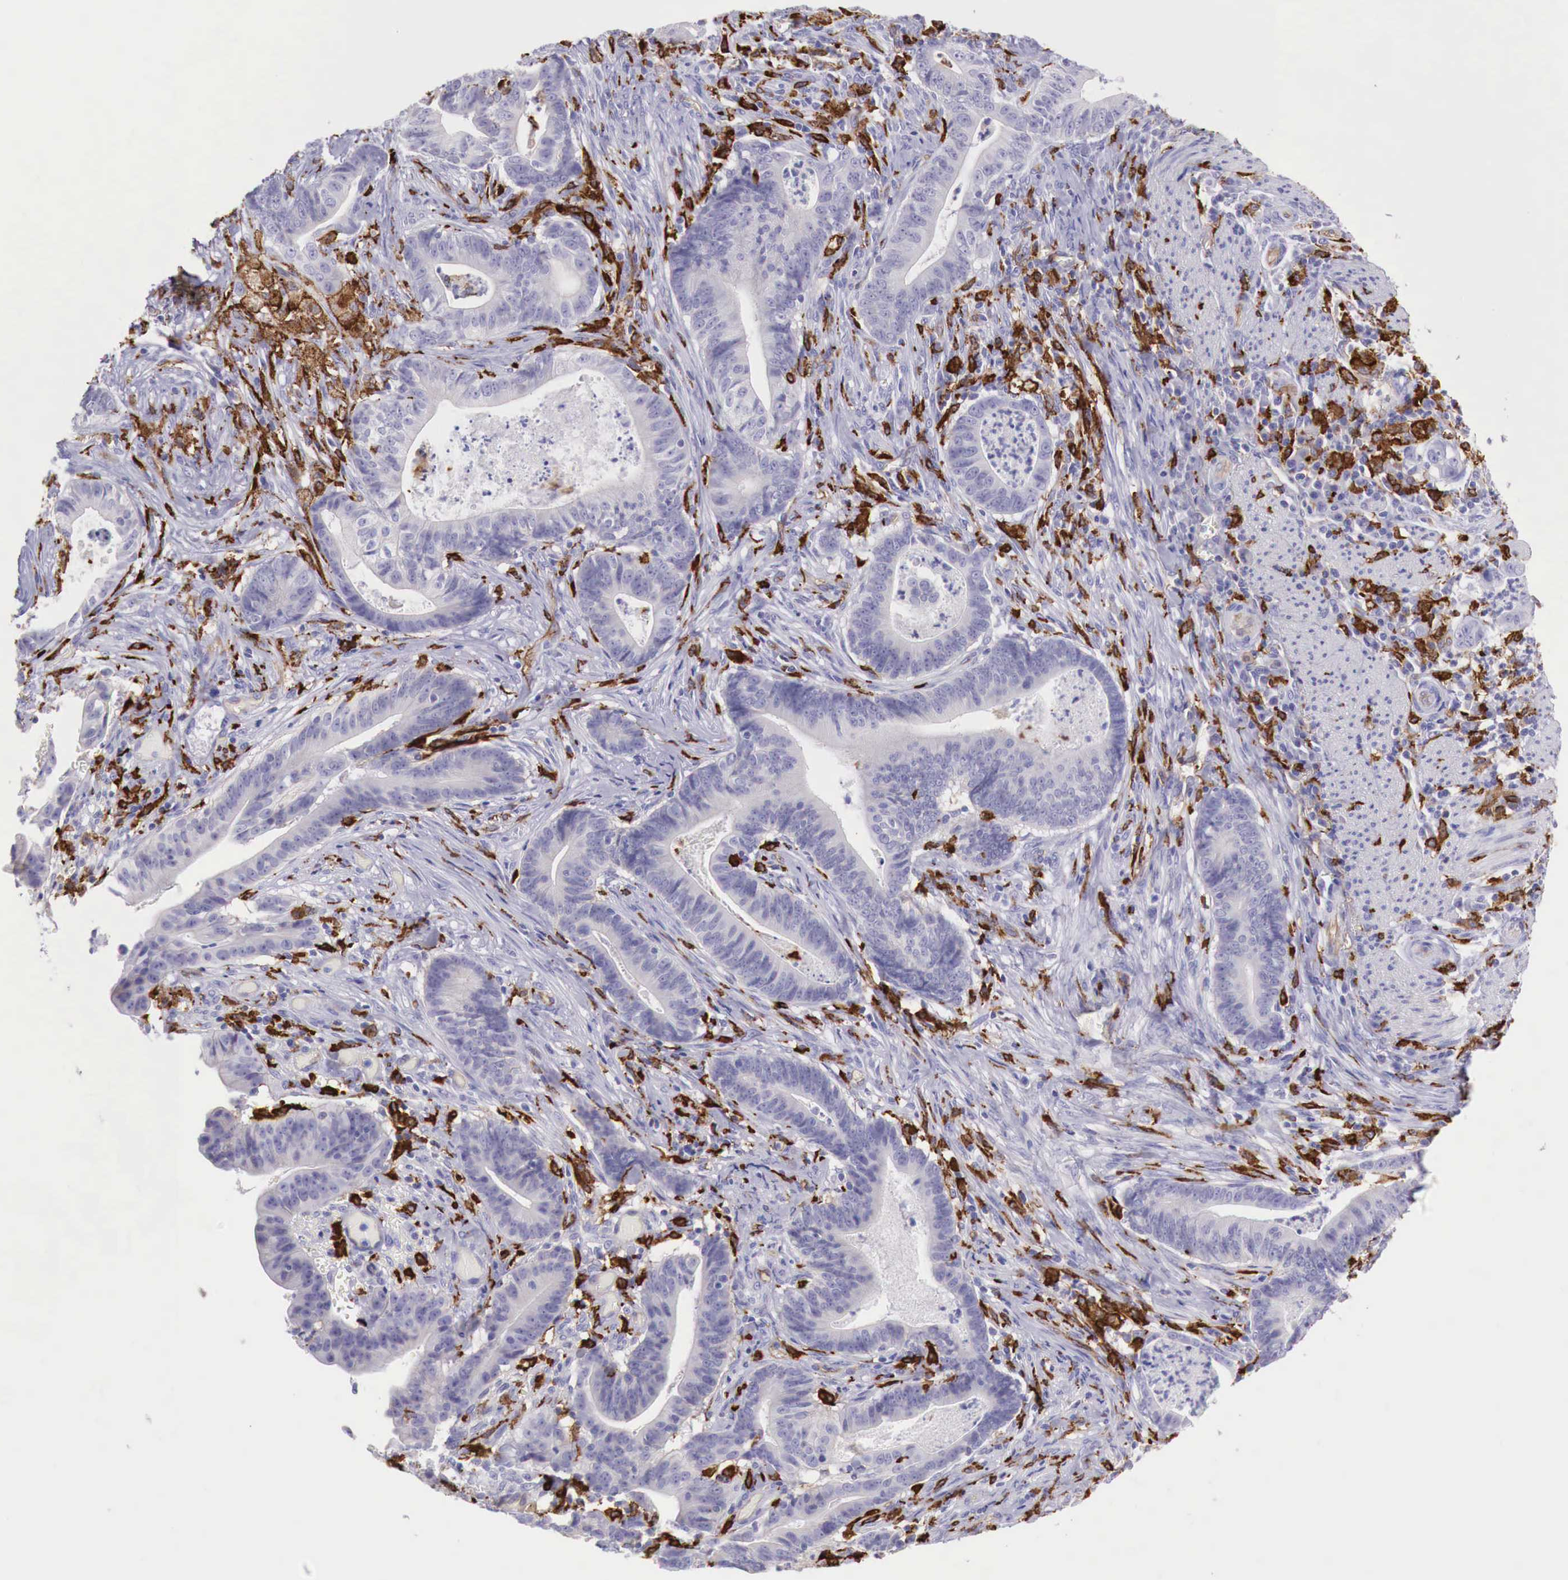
{"staining": {"intensity": "negative", "quantity": "none", "location": "none"}, "tissue": "stomach cancer", "cell_type": "Tumor cells", "image_type": "cancer", "snomed": [{"axis": "morphology", "description": "Adenocarcinoma, NOS"}, {"axis": "topography", "description": "Stomach, lower"}], "caption": "Stomach cancer was stained to show a protein in brown. There is no significant expression in tumor cells. Nuclei are stained in blue.", "gene": "MSR1", "patient": {"sex": "female", "age": 86}}